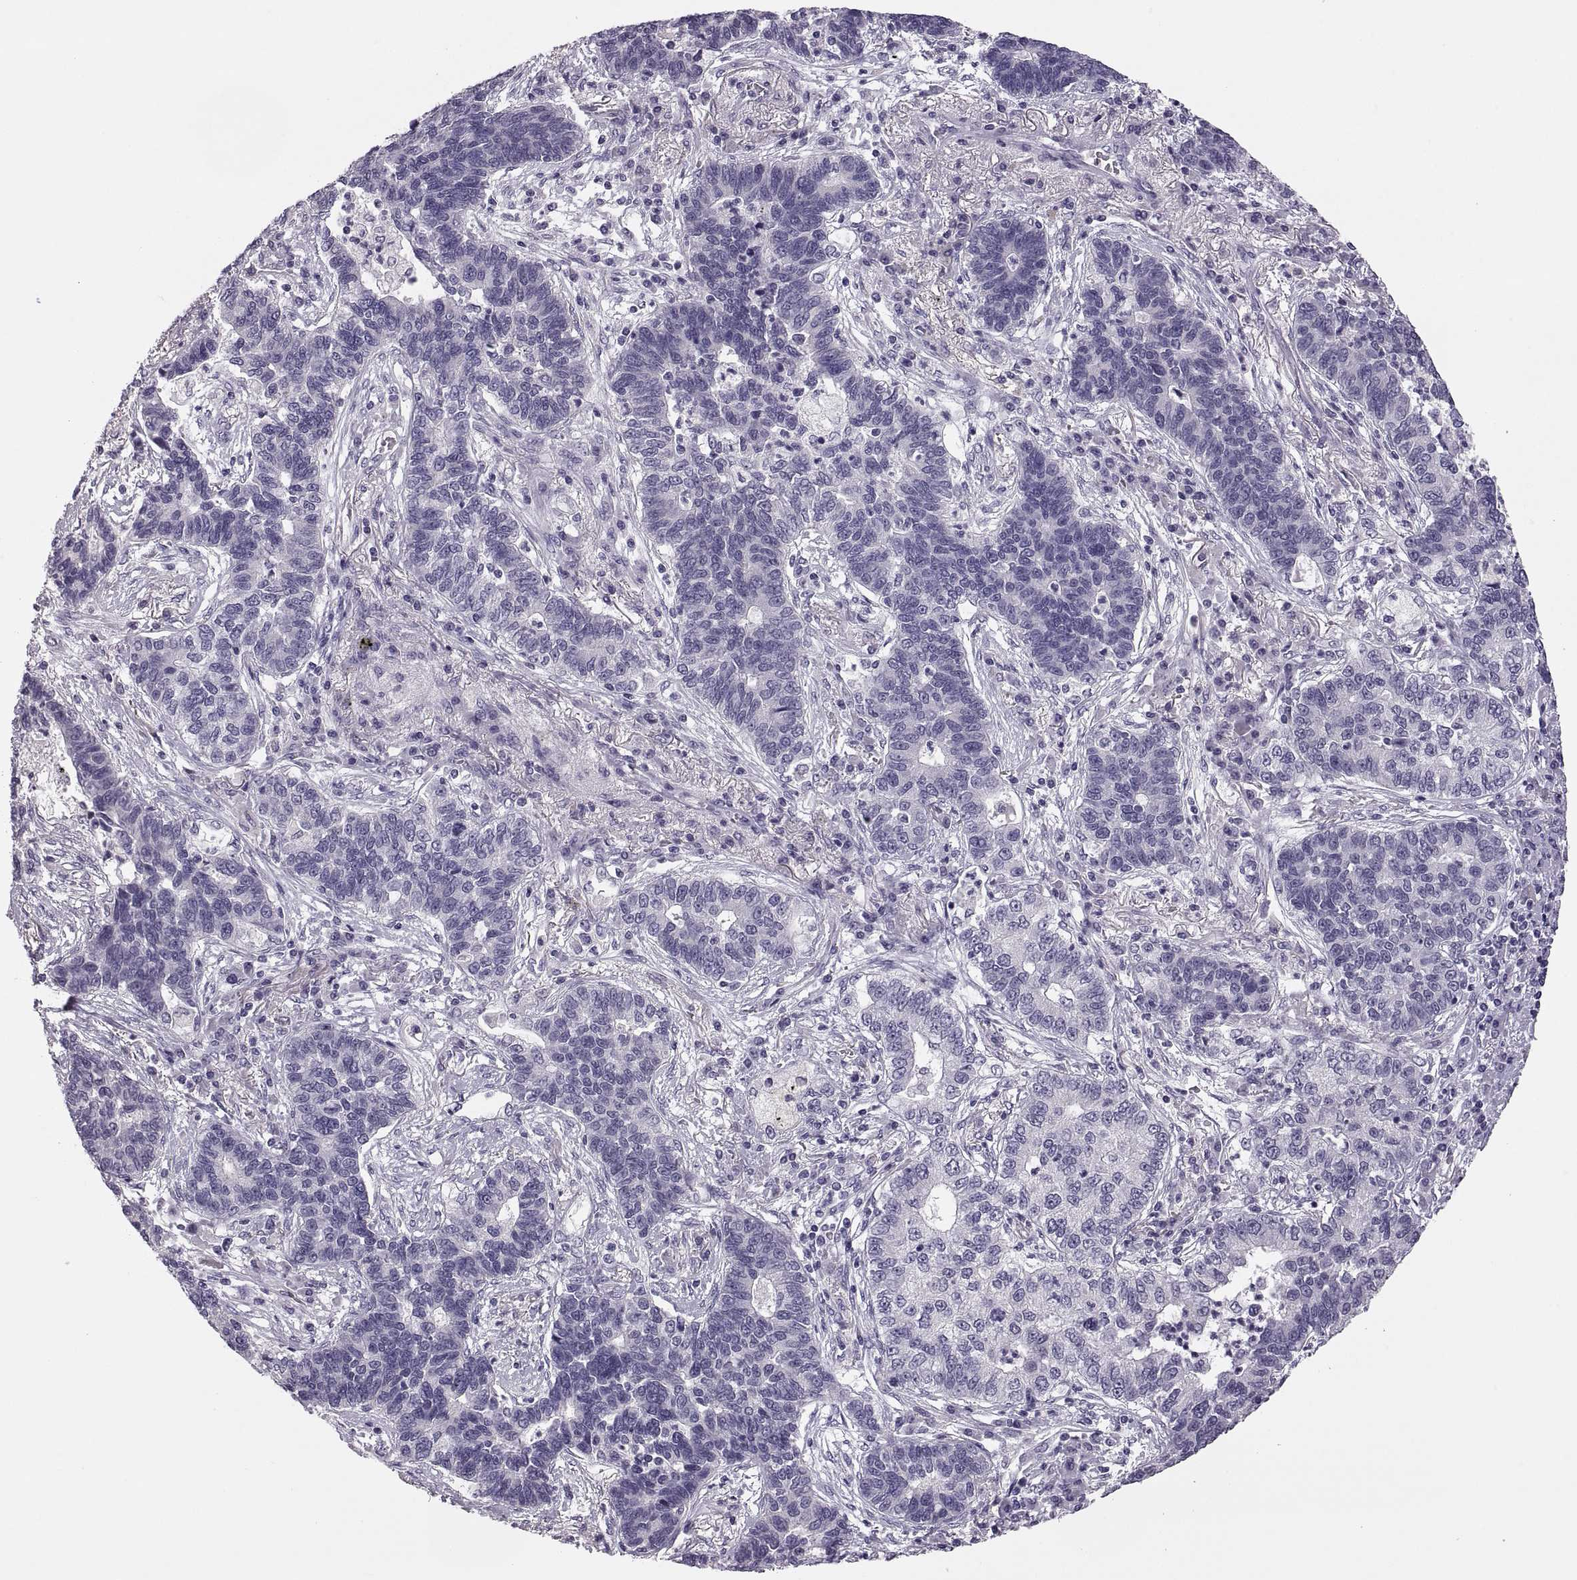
{"staining": {"intensity": "negative", "quantity": "none", "location": "none"}, "tissue": "lung cancer", "cell_type": "Tumor cells", "image_type": "cancer", "snomed": [{"axis": "morphology", "description": "Adenocarcinoma, NOS"}, {"axis": "topography", "description": "Lung"}], "caption": "A high-resolution histopathology image shows IHC staining of lung adenocarcinoma, which reveals no significant expression in tumor cells.", "gene": "ADH6", "patient": {"sex": "female", "age": 57}}